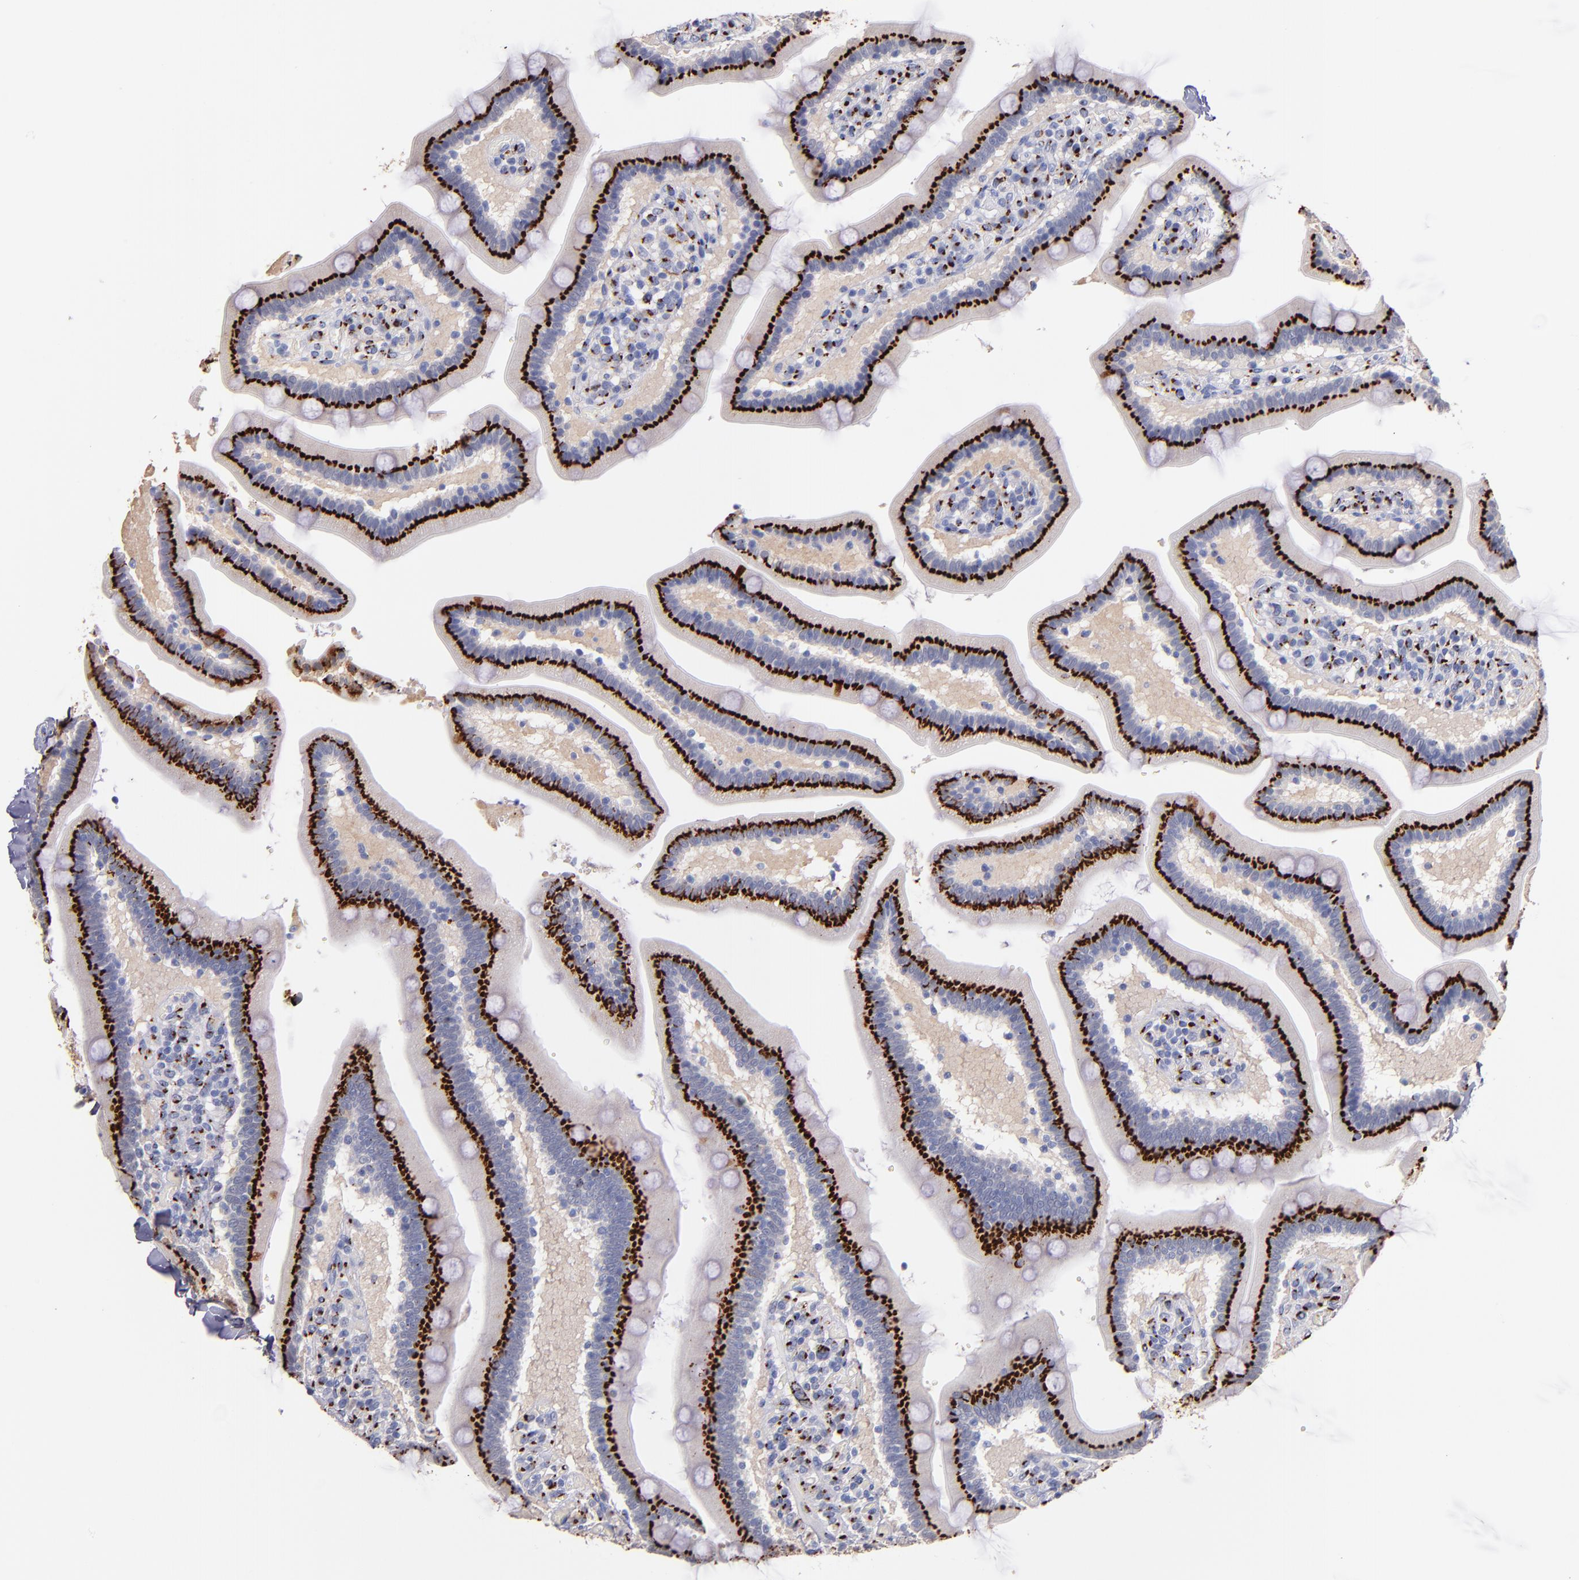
{"staining": {"intensity": "strong", "quantity": ">75%", "location": "cytoplasmic/membranous"}, "tissue": "duodenum", "cell_type": "Glandular cells", "image_type": "normal", "snomed": [{"axis": "morphology", "description": "Normal tissue, NOS"}, {"axis": "topography", "description": "Duodenum"}], "caption": "Glandular cells exhibit high levels of strong cytoplasmic/membranous expression in about >75% of cells in benign duodenum. (brown staining indicates protein expression, while blue staining denotes nuclei).", "gene": "GOLIM4", "patient": {"sex": "male", "age": 66}}